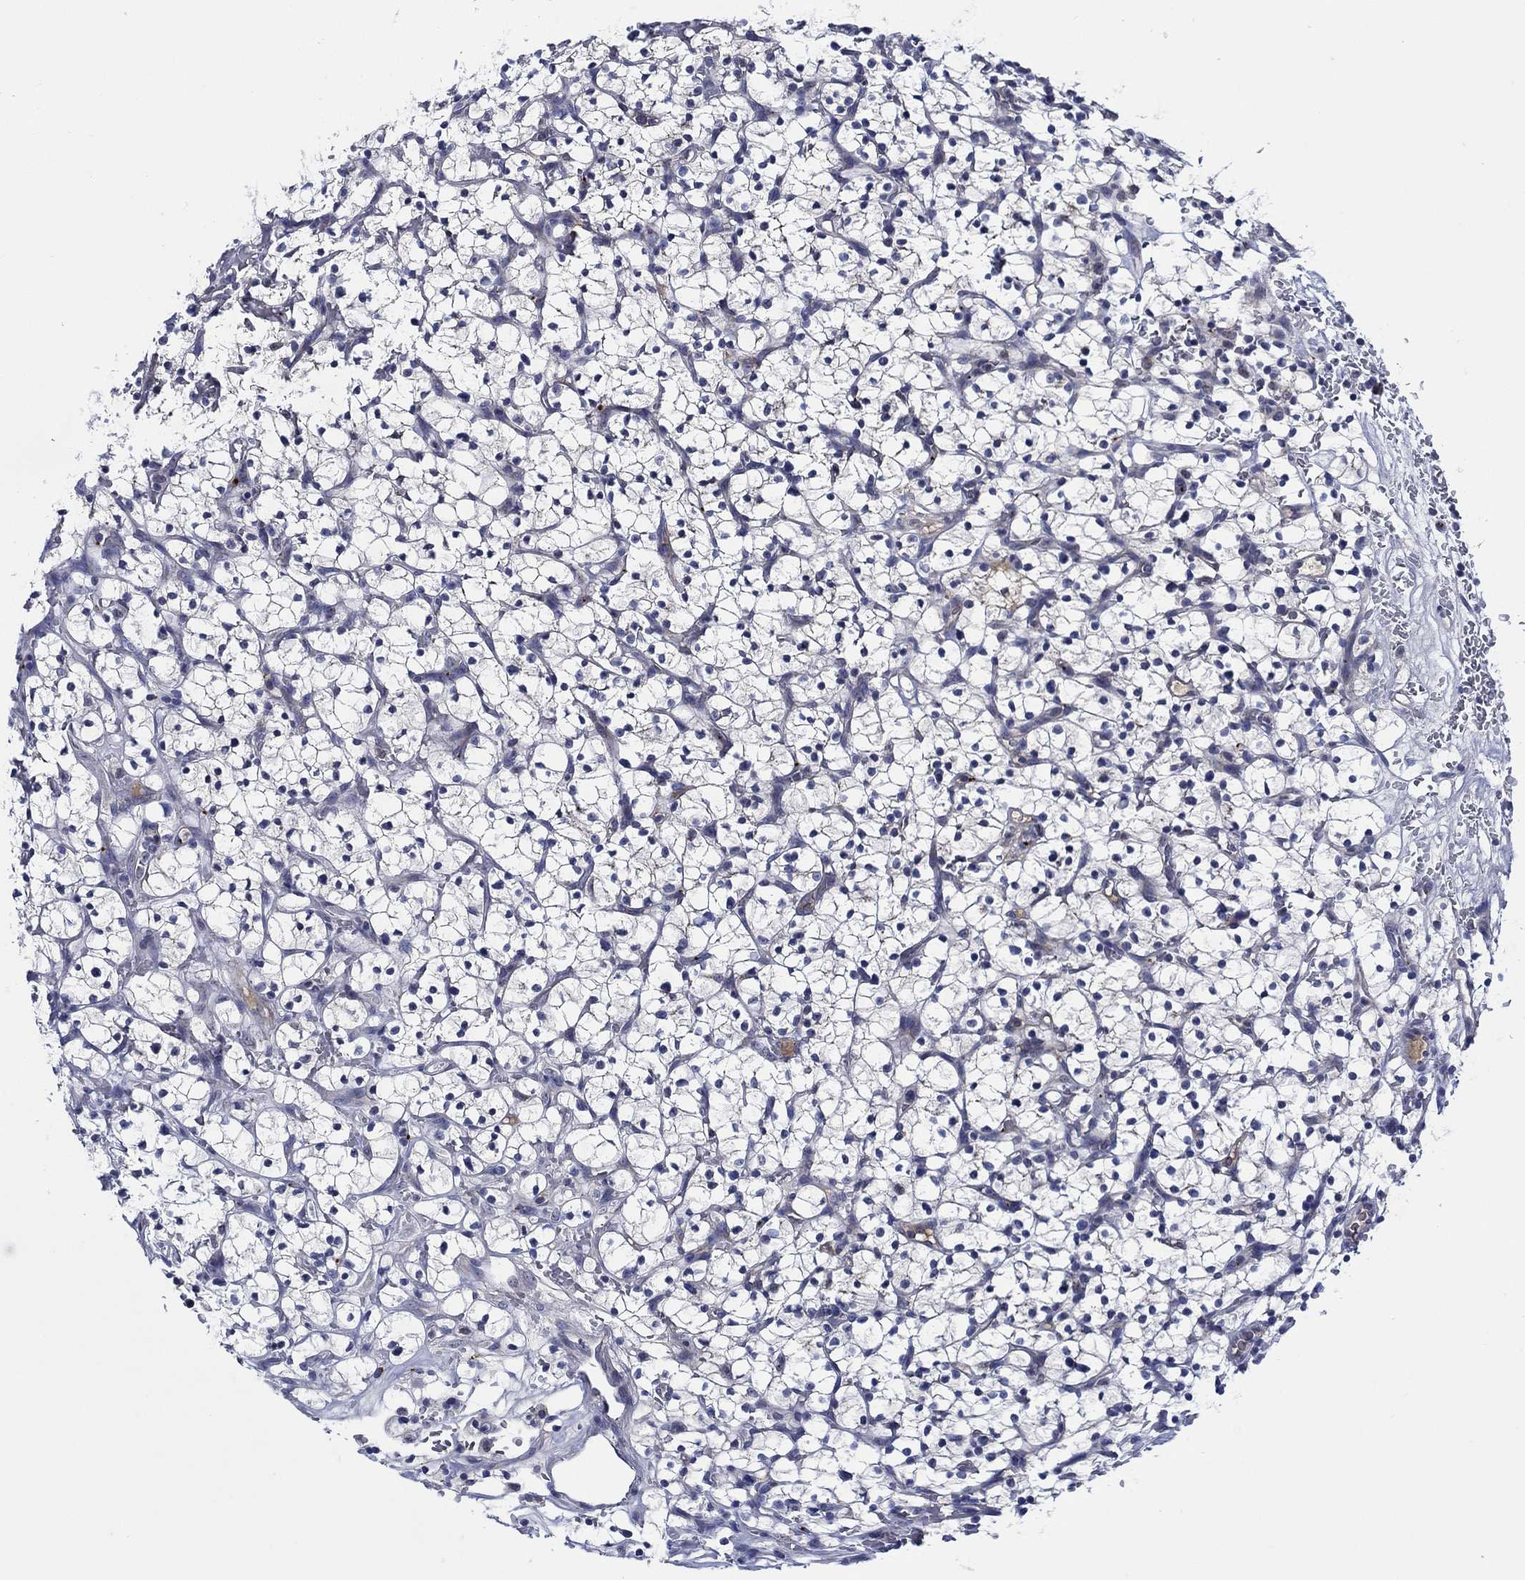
{"staining": {"intensity": "negative", "quantity": "none", "location": "none"}, "tissue": "renal cancer", "cell_type": "Tumor cells", "image_type": "cancer", "snomed": [{"axis": "morphology", "description": "Adenocarcinoma, NOS"}, {"axis": "topography", "description": "Kidney"}], "caption": "This is an IHC histopathology image of human renal adenocarcinoma. There is no positivity in tumor cells.", "gene": "ALOX12", "patient": {"sex": "female", "age": 64}}